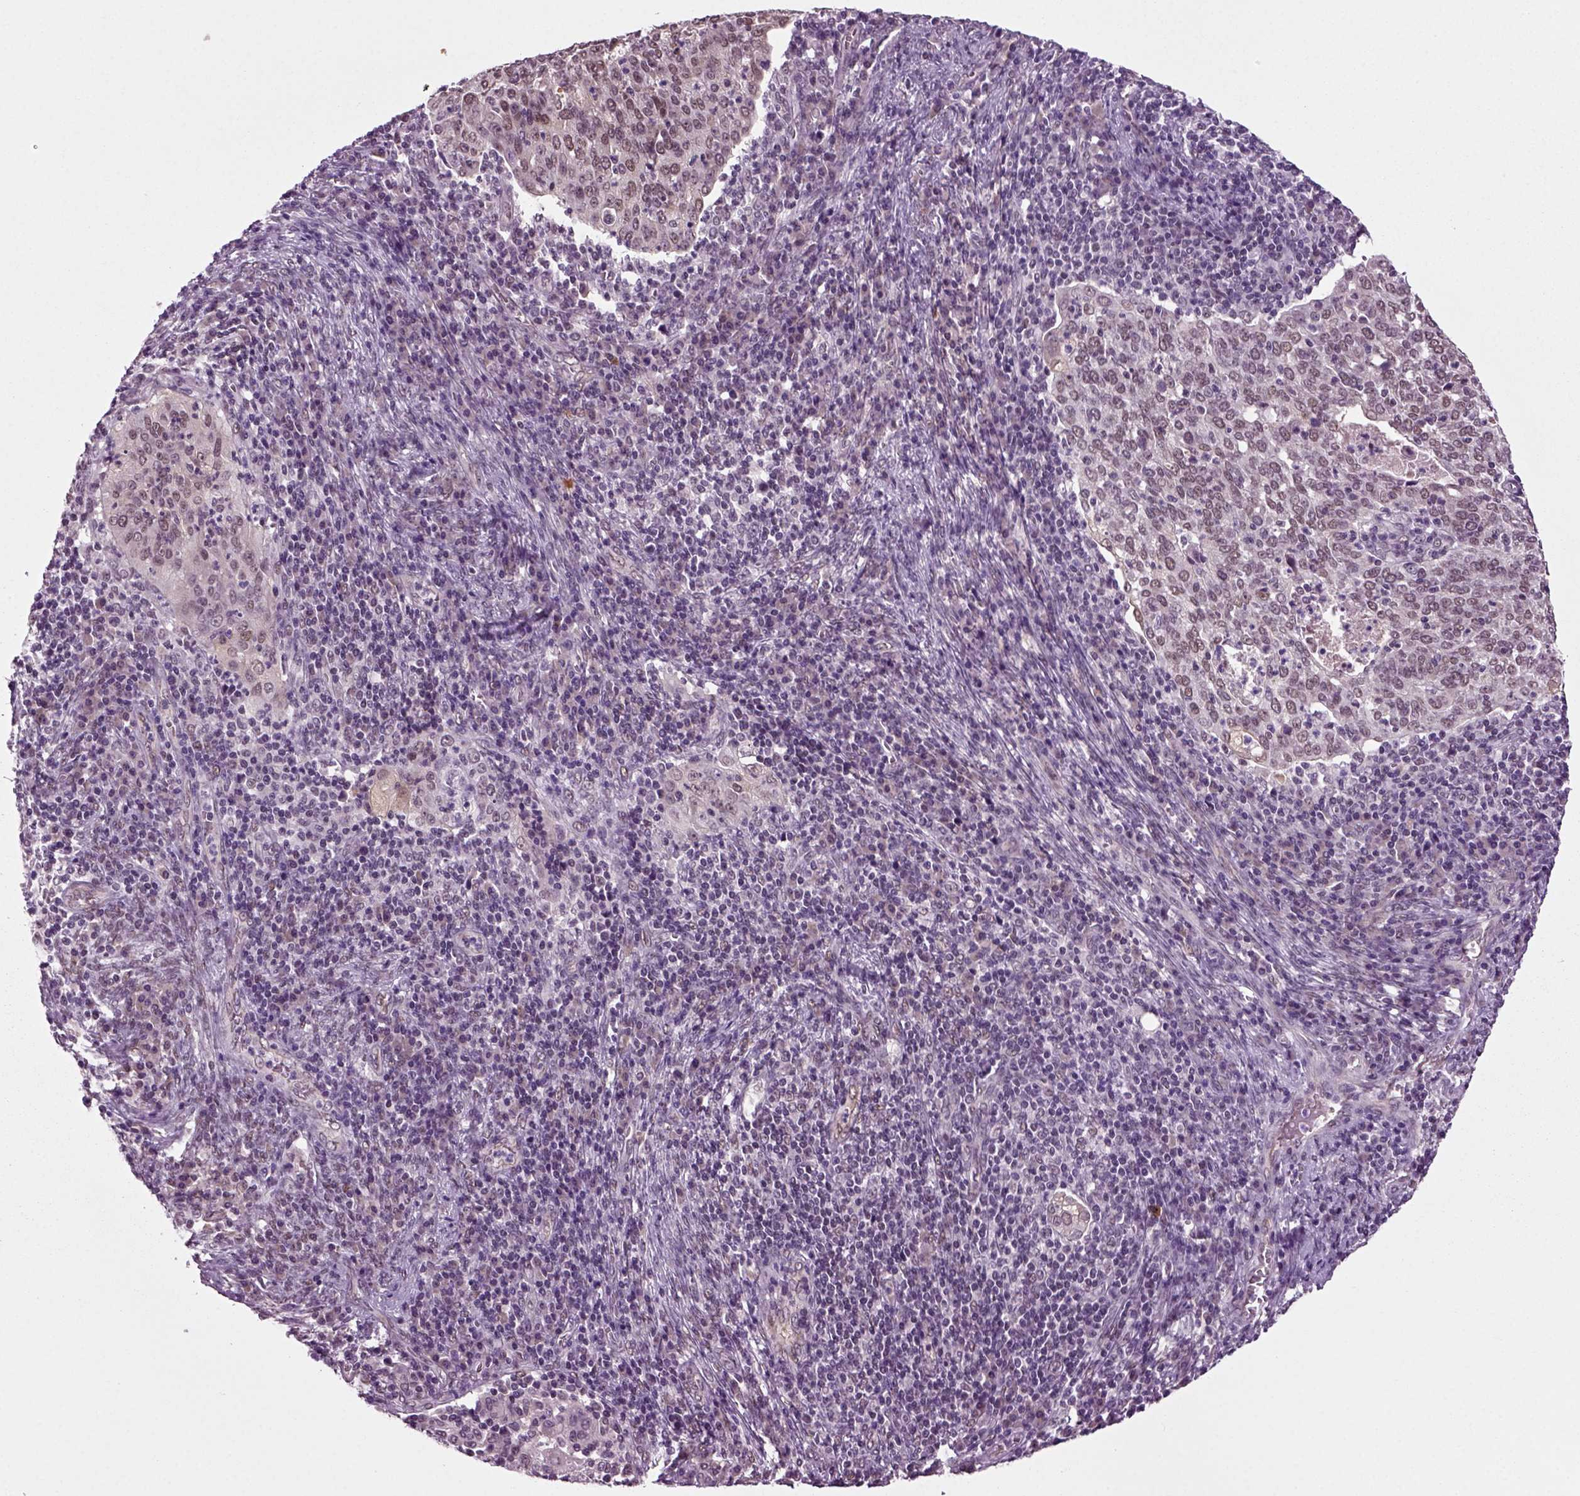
{"staining": {"intensity": "moderate", "quantity": "25%-75%", "location": "nuclear"}, "tissue": "cervical cancer", "cell_type": "Tumor cells", "image_type": "cancer", "snomed": [{"axis": "morphology", "description": "Squamous cell carcinoma, NOS"}, {"axis": "topography", "description": "Cervix"}], "caption": "IHC micrograph of human cervical cancer (squamous cell carcinoma) stained for a protein (brown), which shows medium levels of moderate nuclear positivity in about 25%-75% of tumor cells.", "gene": "RCOR3", "patient": {"sex": "female", "age": 39}}